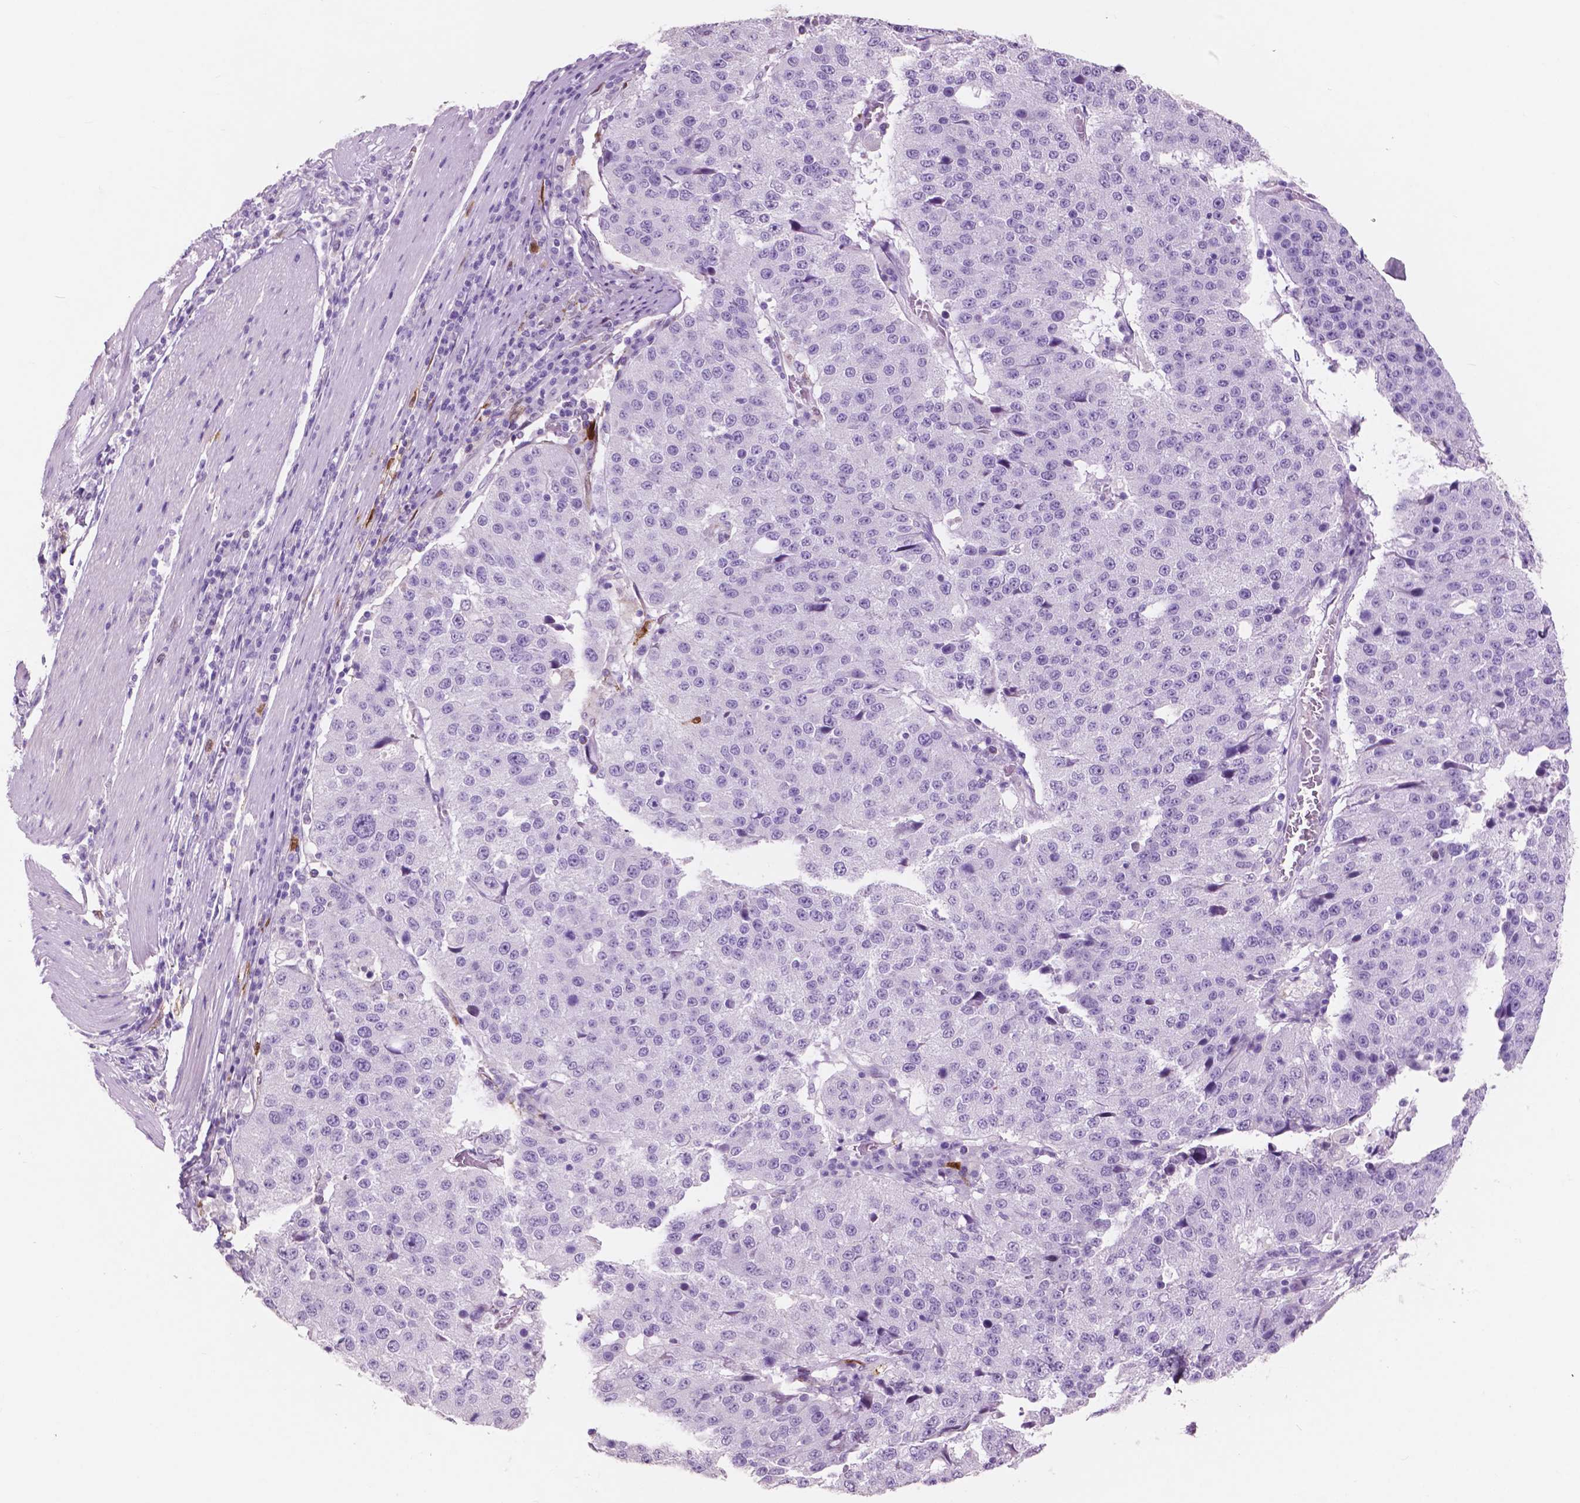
{"staining": {"intensity": "negative", "quantity": "none", "location": "none"}, "tissue": "stomach cancer", "cell_type": "Tumor cells", "image_type": "cancer", "snomed": [{"axis": "morphology", "description": "Adenocarcinoma, NOS"}, {"axis": "topography", "description": "Stomach"}], "caption": "IHC micrograph of human stomach cancer stained for a protein (brown), which displays no expression in tumor cells.", "gene": "IDO1", "patient": {"sex": "male", "age": 71}}